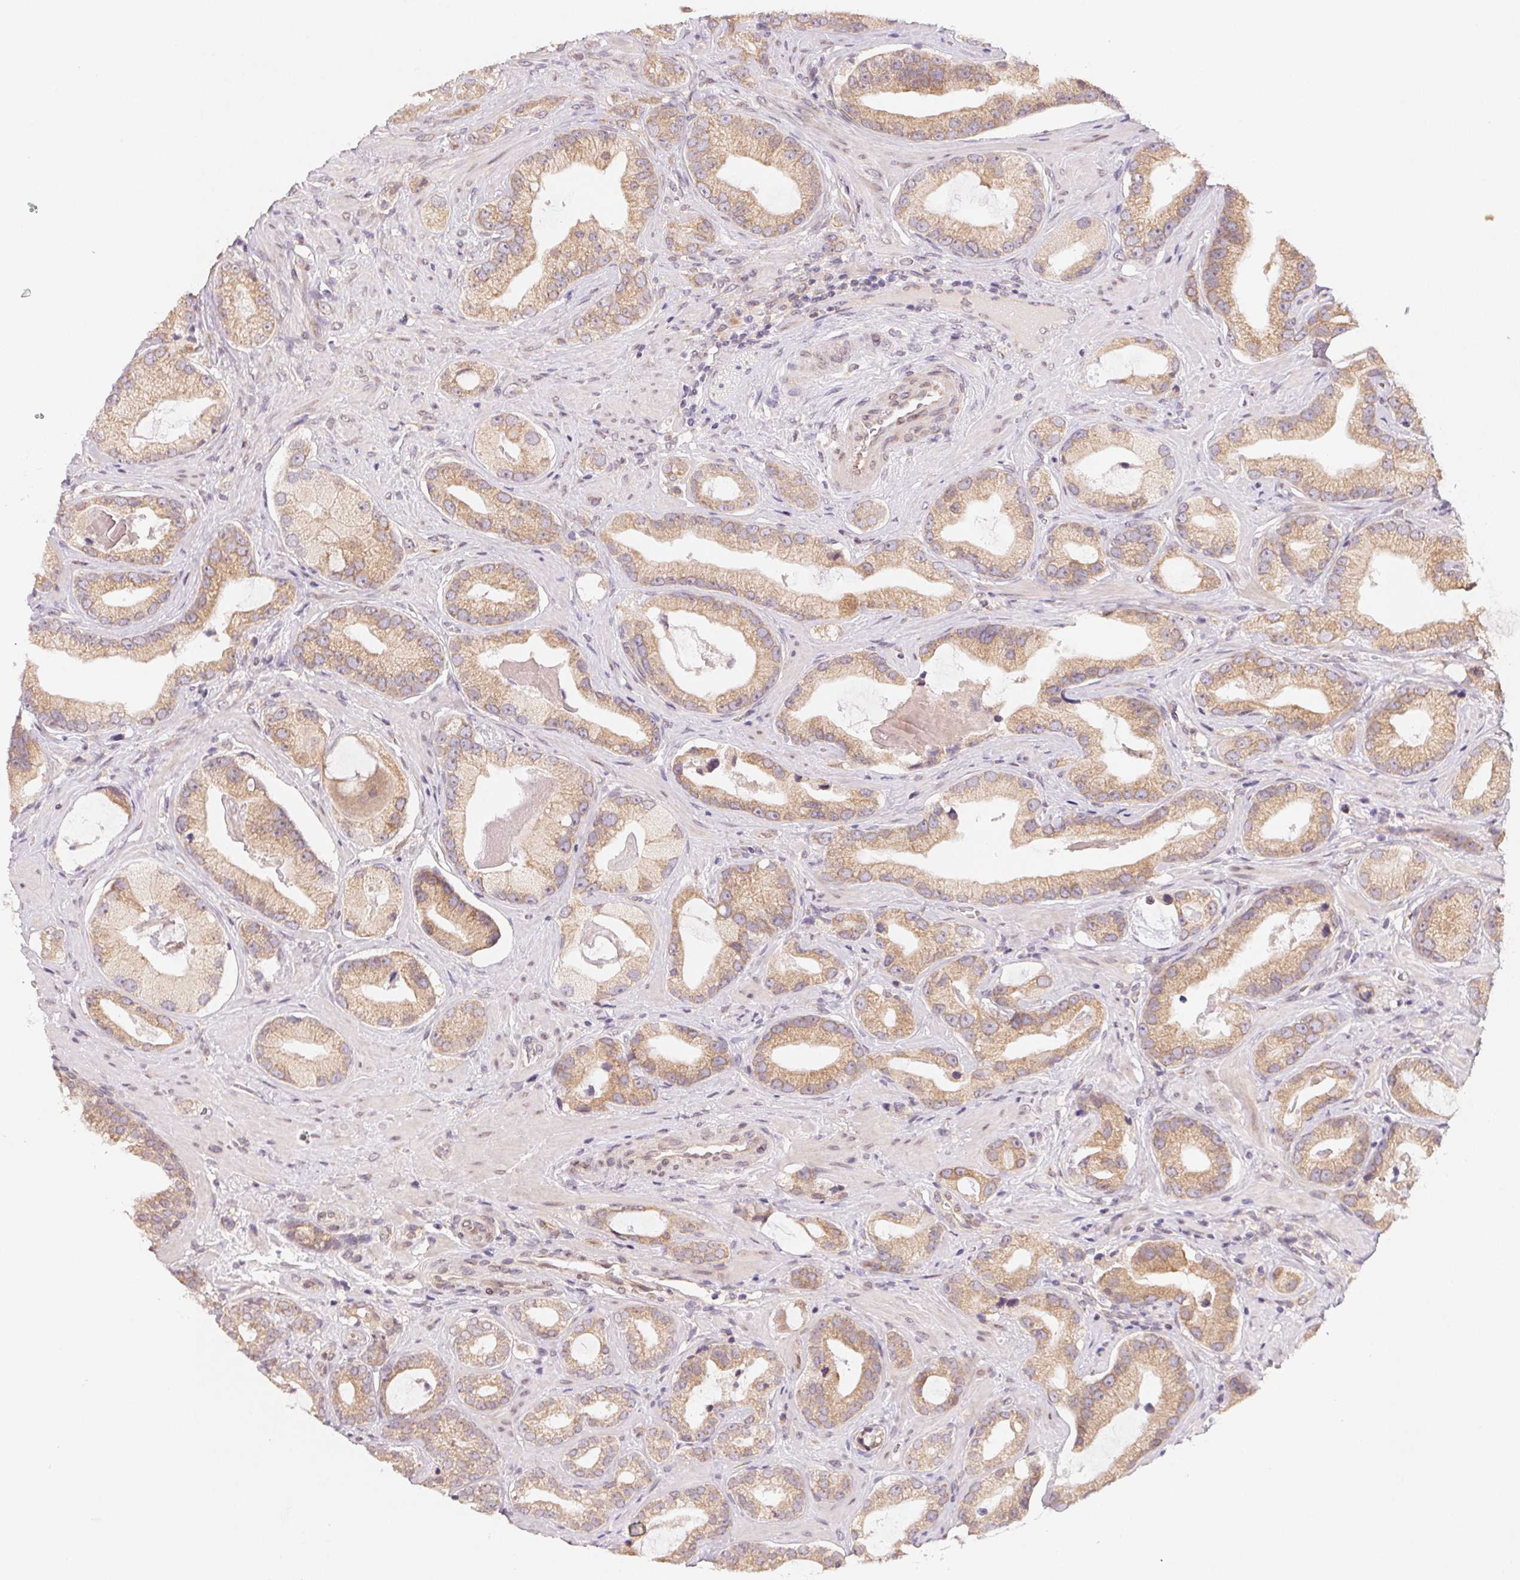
{"staining": {"intensity": "moderate", "quantity": ">75%", "location": "cytoplasmic/membranous"}, "tissue": "prostate cancer", "cell_type": "Tumor cells", "image_type": "cancer", "snomed": [{"axis": "morphology", "description": "Adenocarcinoma, Low grade"}, {"axis": "topography", "description": "Prostate"}], "caption": "Tumor cells display moderate cytoplasmic/membranous positivity in about >75% of cells in prostate cancer (low-grade adenocarcinoma).", "gene": "EI24", "patient": {"sex": "male", "age": 62}}